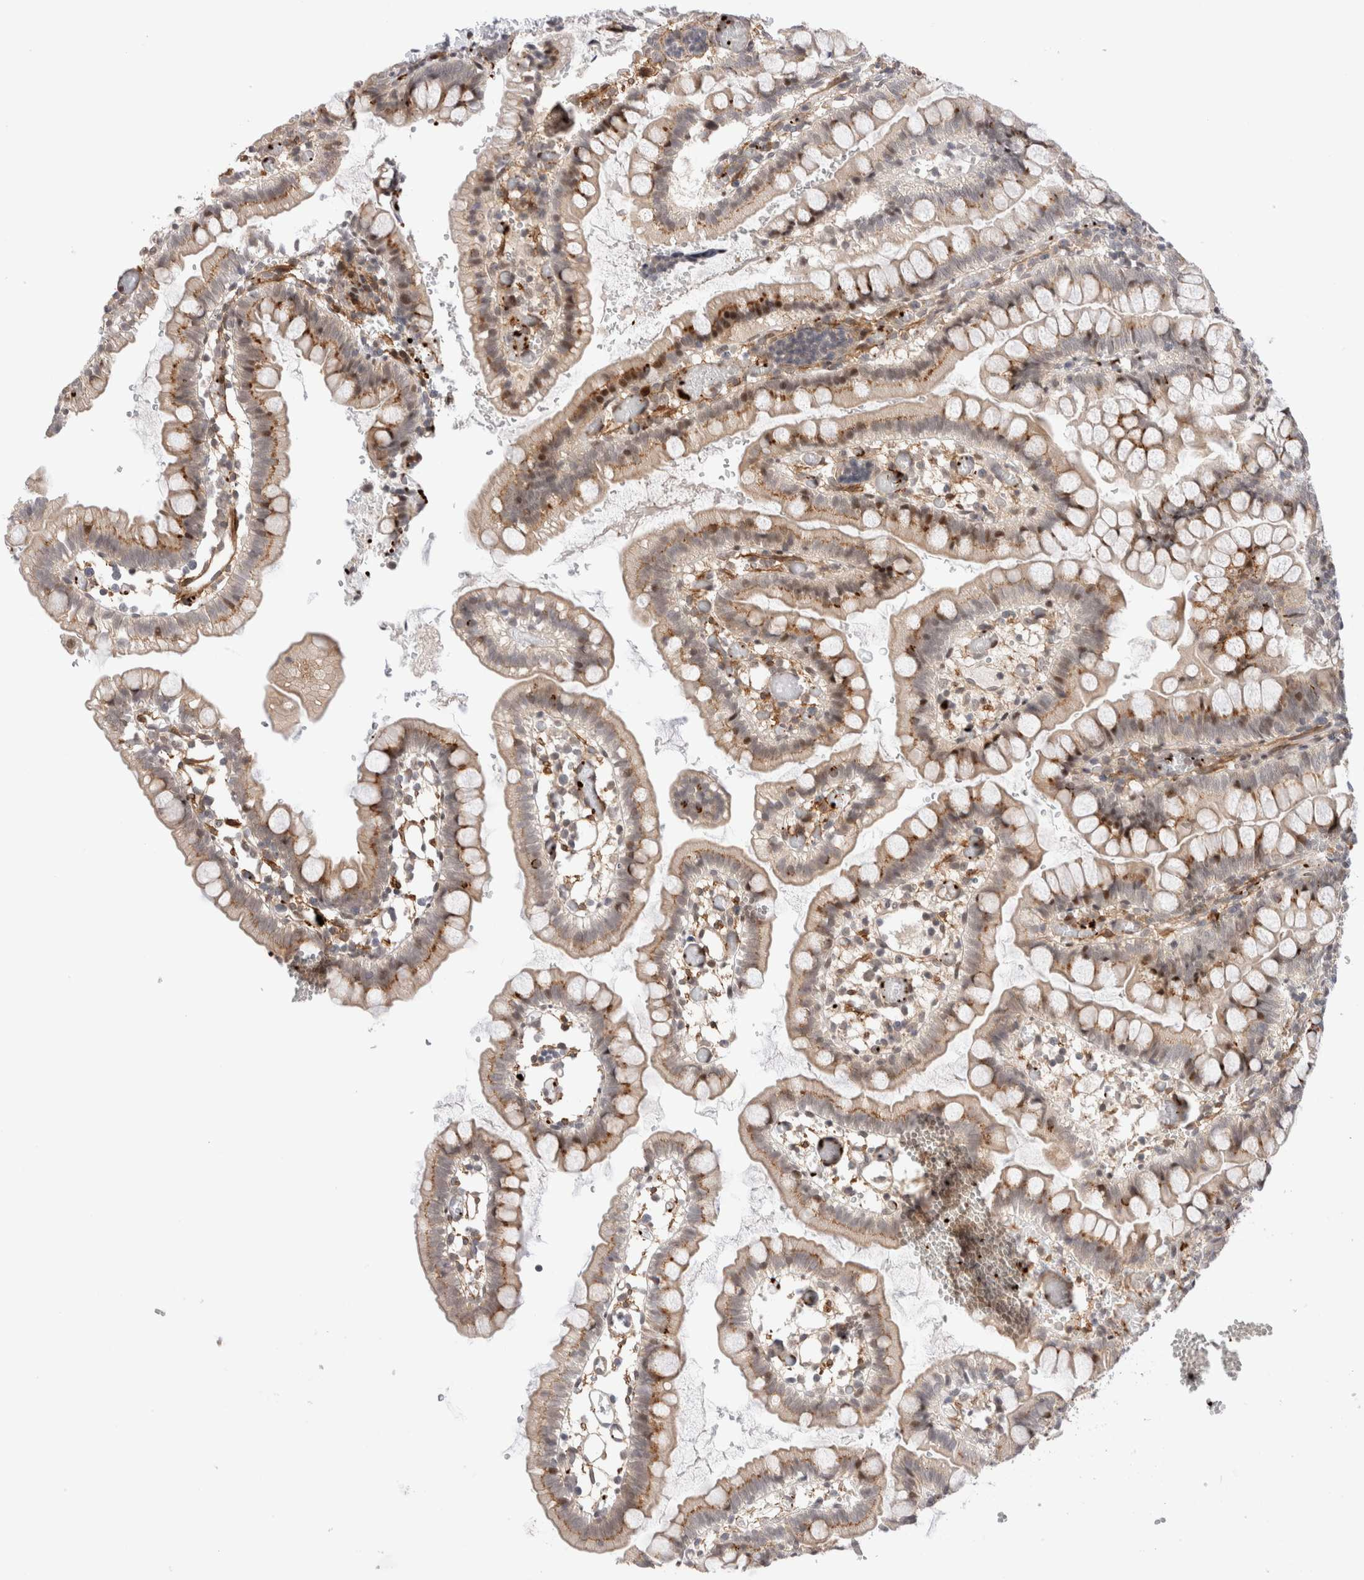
{"staining": {"intensity": "strong", "quantity": "25%-75%", "location": "cytoplasmic/membranous"}, "tissue": "small intestine", "cell_type": "Glandular cells", "image_type": "normal", "snomed": [{"axis": "morphology", "description": "Normal tissue, NOS"}, {"axis": "morphology", "description": "Developmental malformation"}, {"axis": "topography", "description": "Small intestine"}], "caption": "This image reveals immunohistochemistry (IHC) staining of unremarkable human small intestine, with high strong cytoplasmic/membranous expression in about 25%-75% of glandular cells.", "gene": "VPS28", "patient": {"sex": "male"}}